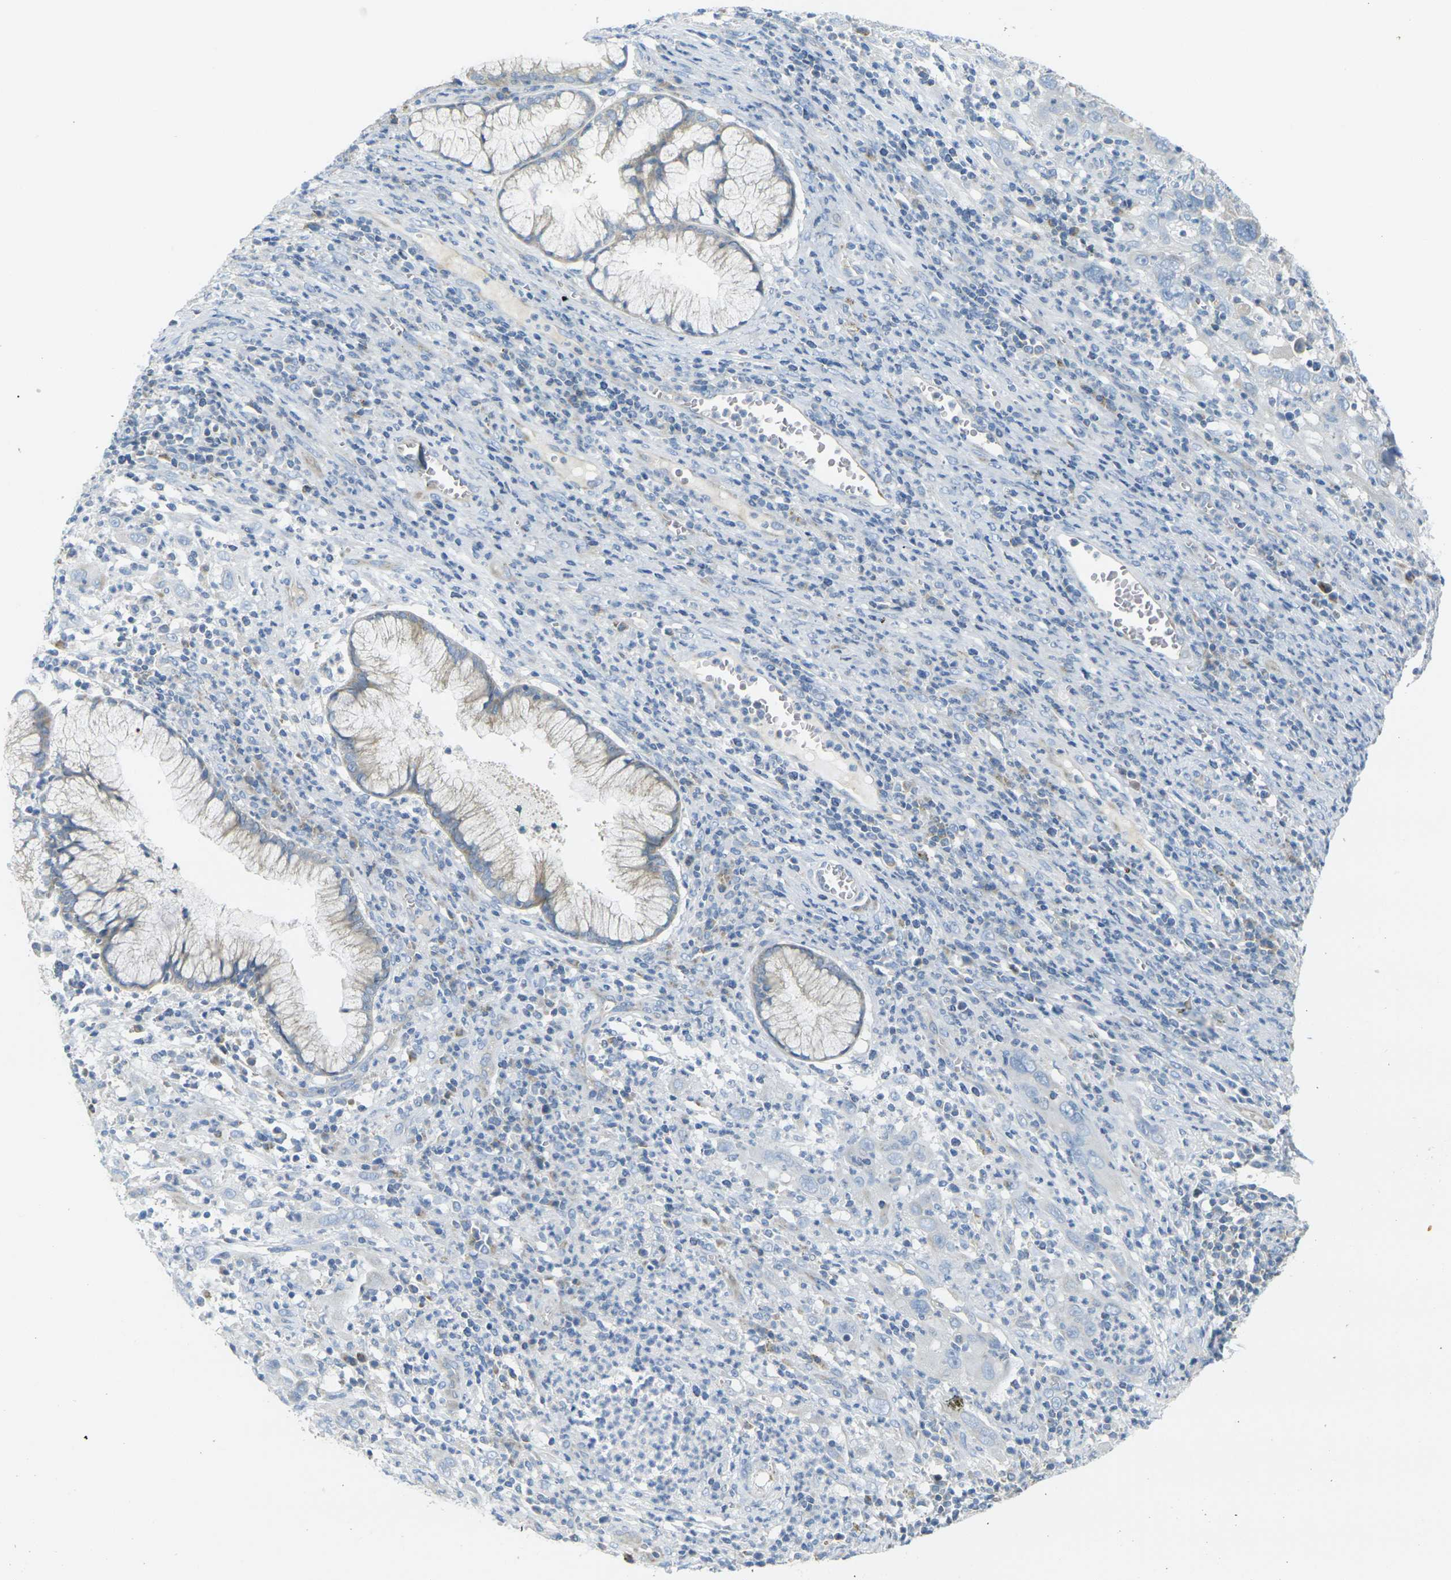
{"staining": {"intensity": "negative", "quantity": "none", "location": "none"}, "tissue": "cervical cancer", "cell_type": "Tumor cells", "image_type": "cancer", "snomed": [{"axis": "morphology", "description": "Squamous cell carcinoma, NOS"}, {"axis": "topography", "description": "Cervix"}], "caption": "Tumor cells are negative for protein expression in human cervical squamous cell carcinoma.", "gene": "PARD6B", "patient": {"sex": "female", "age": 32}}